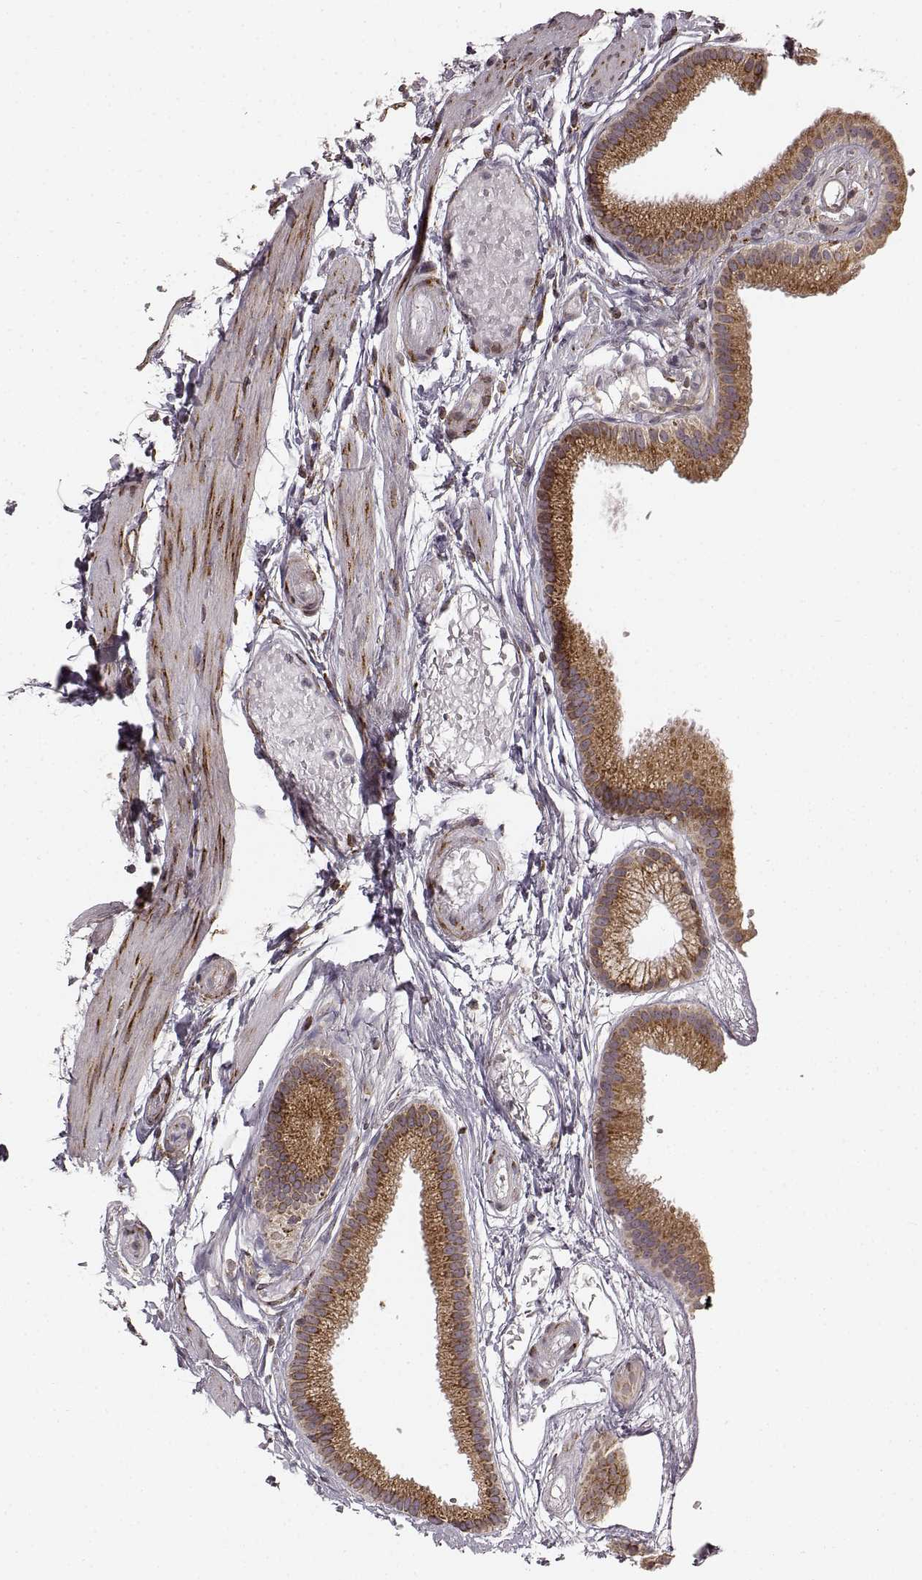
{"staining": {"intensity": "moderate", "quantity": ">75%", "location": "cytoplasmic/membranous"}, "tissue": "gallbladder", "cell_type": "Glandular cells", "image_type": "normal", "snomed": [{"axis": "morphology", "description": "Normal tissue, NOS"}, {"axis": "topography", "description": "Gallbladder"}], "caption": "Immunohistochemistry of benign gallbladder displays medium levels of moderate cytoplasmic/membranous positivity in approximately >75% of glandular cells.", "gene": "TMEM14A", "patient": {"sex": "female", "age": 45}}